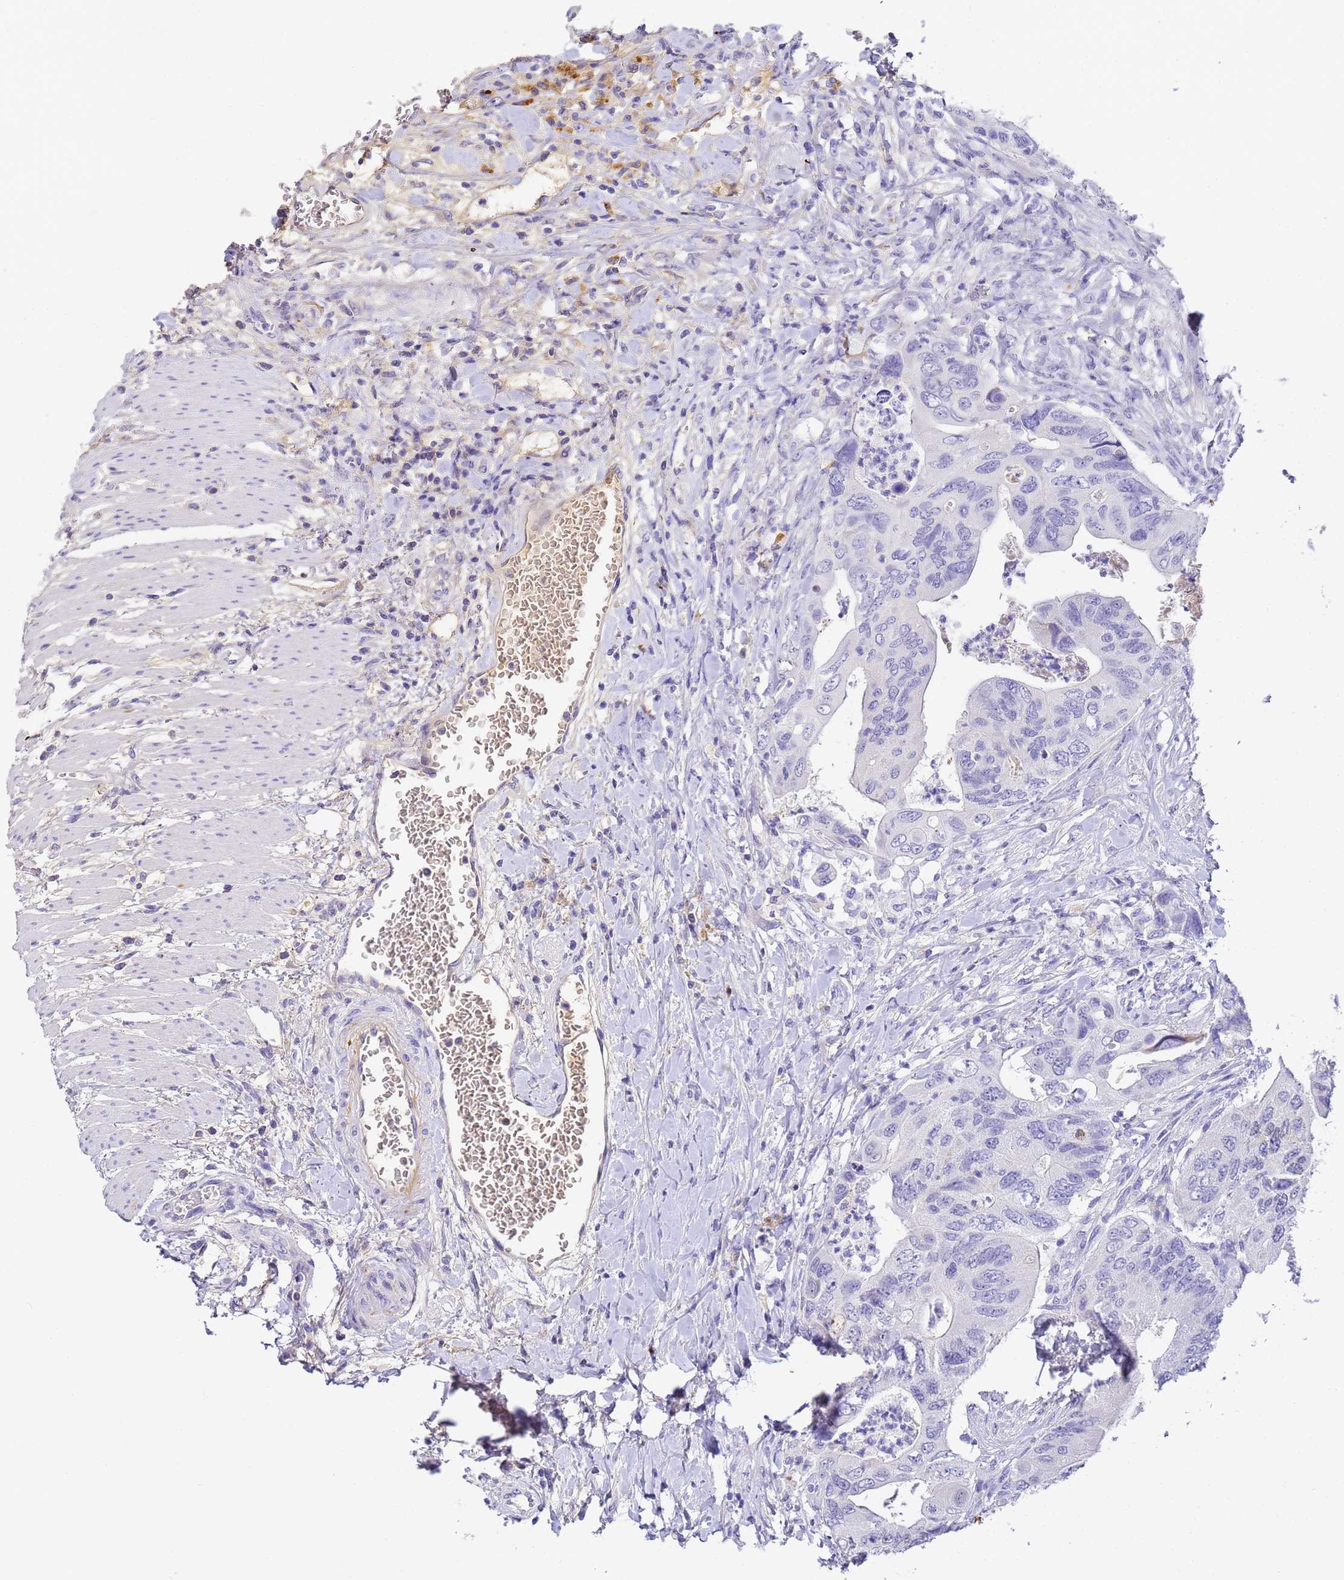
{"staining": {"intensity": "negative", "quantity": "none", "location": "none"}, "tissue": "colorectal cancer", "cell_type": "Tumor cells", "image_type": "cancer", "snomed": [{"axis": "morphology", "description": "Adenocarcinoma, NOS"}, {"axis": "topography", "description": "Rectum"}], "caption": "Adenocarcinoma (colorectal) was stained to show a protein in brown. There is no significant staining in tumor cells.", "gene": "CFHR2", "patient": {"sex": "male", "age": 63}}